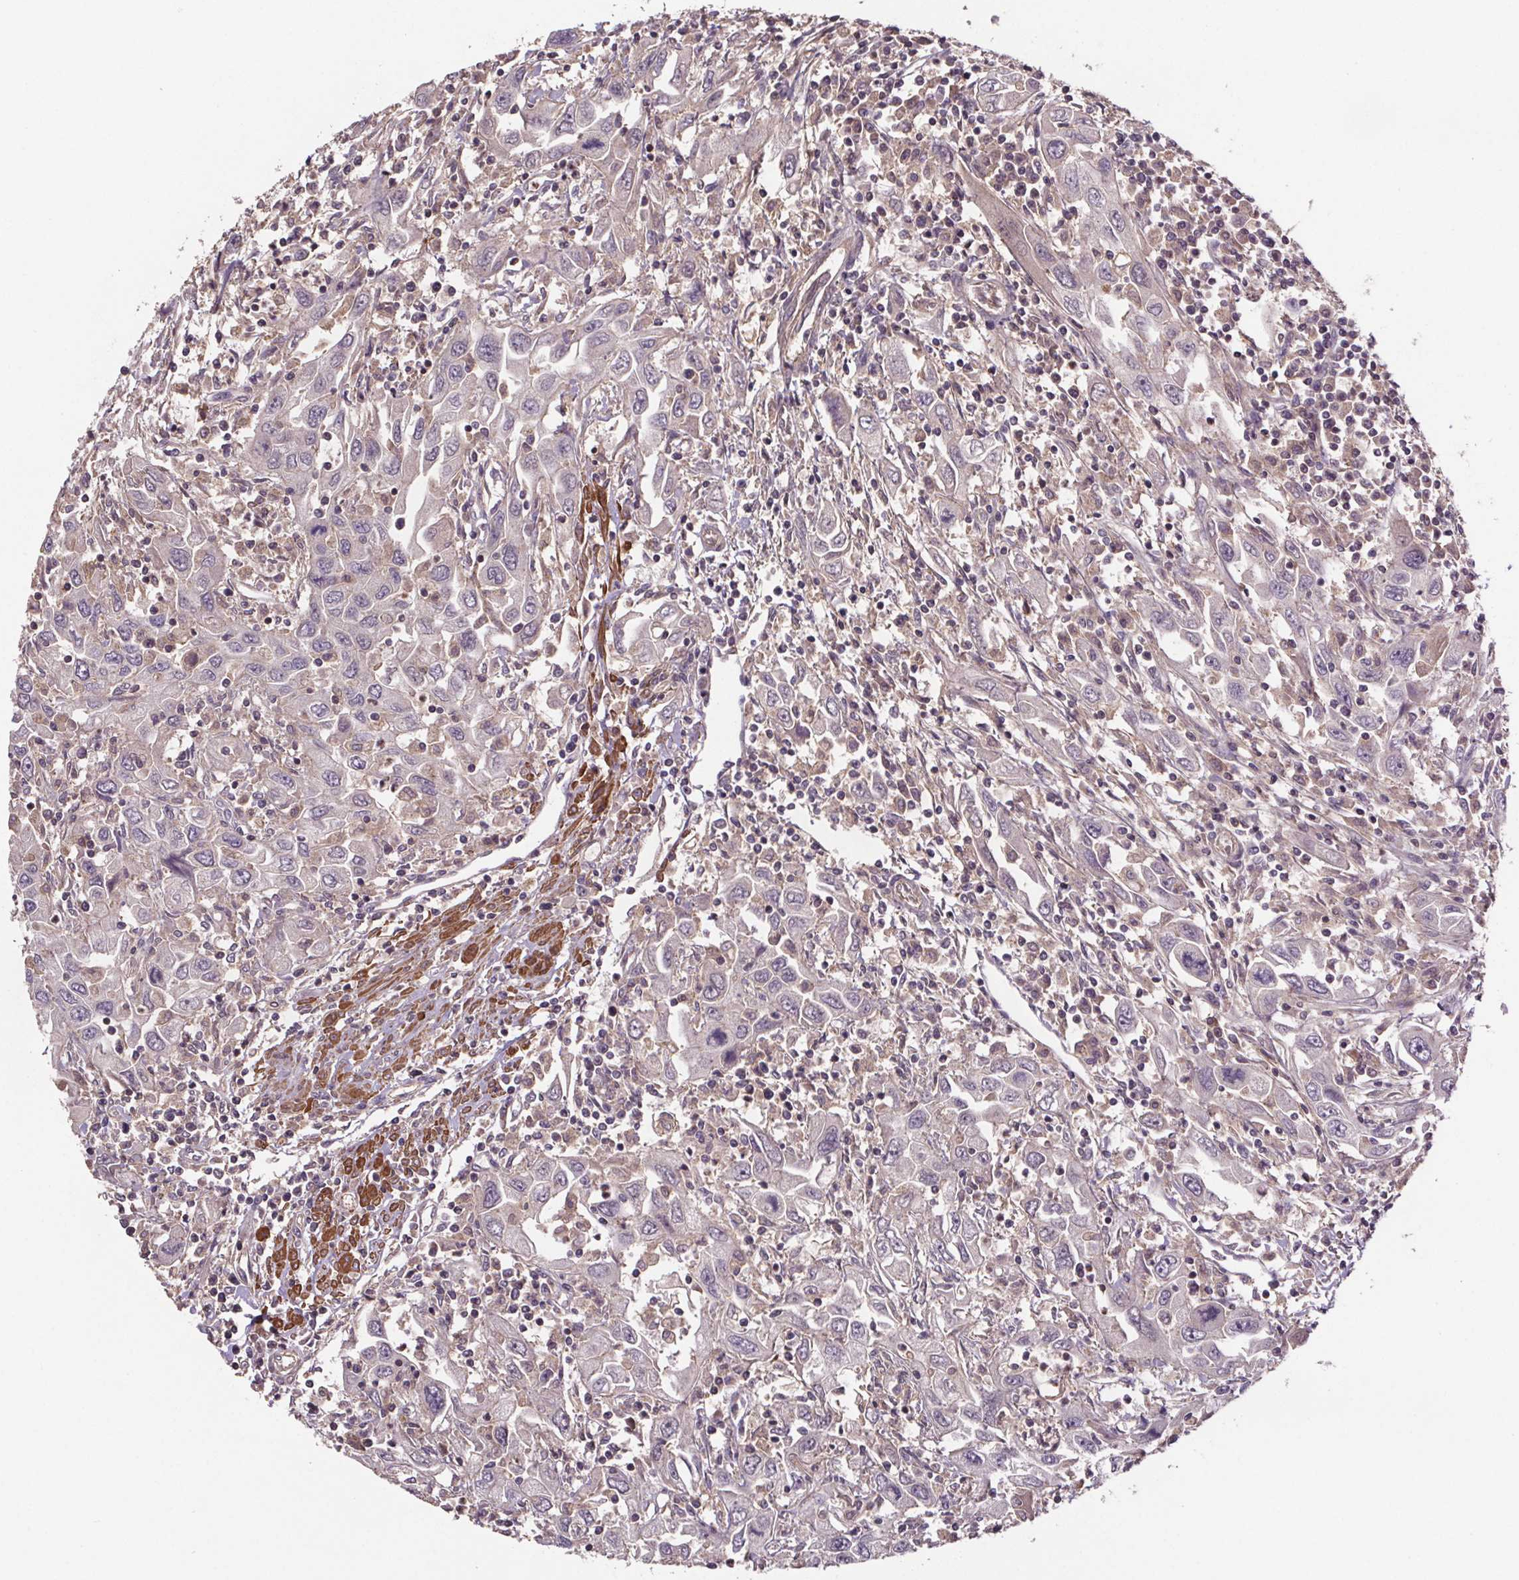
{"staining": {"intensity": "negative", "quantity": "none", "location": "none"}, "tissue": "urothelial cancer", "cell_type": "Tumor cells", "image_type": "cancer", "snomed": [{"axis": "morphology", "description": "Urothelial carcinoma, High grade"}, {"axis": "topography", "description": "Urinary bladder"}], "caption": "A photomicrograph of human high-grade urothelial carcinoma is negative for staining in tumor cells.", "gene": "CLN3", "patient": {"sex": "male", "age": 76}}